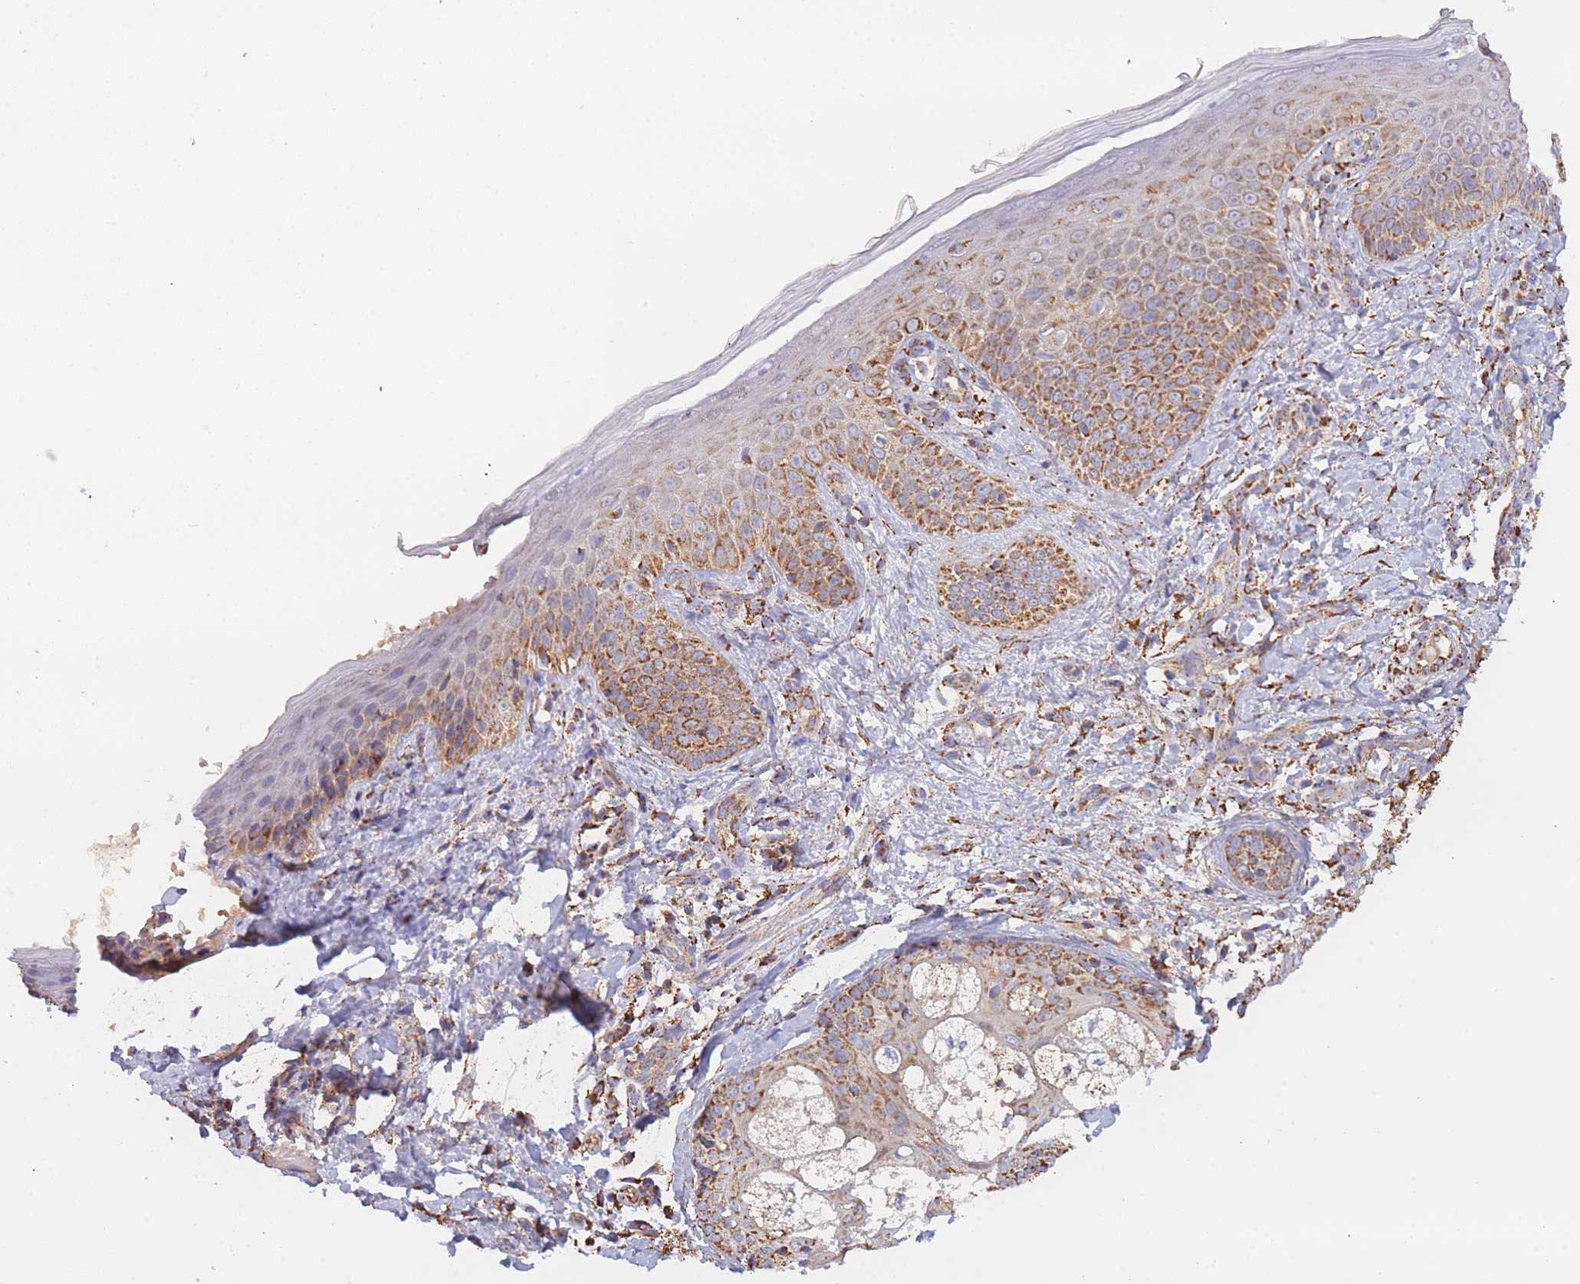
{"staining": {"intensity": "moderate", "quantity": ">75%", "location": "cytoplasmic/membranous"}, "tissue": "skin", "cell_type": "Fibroblasts", "image_type": "normal", "snomed": [{"axis": "morphology", "description": "Normal tissue, NOS"}, {"axis": "topography", "description": "Skin"}], "caption": "DAB (3,3'-diaminobenzidine) immunohistochemical staining of unremarkable skin displays moderate cytoplasmic/membranous protein staining in approximately >75% of fibroblasts. (Stains: DAB in brown, nuclei in blue, Microscopy: brightfield microscopy at high magnification).", "gene": "MRPL17", "patient": {"sex": "male", "age": 57}}